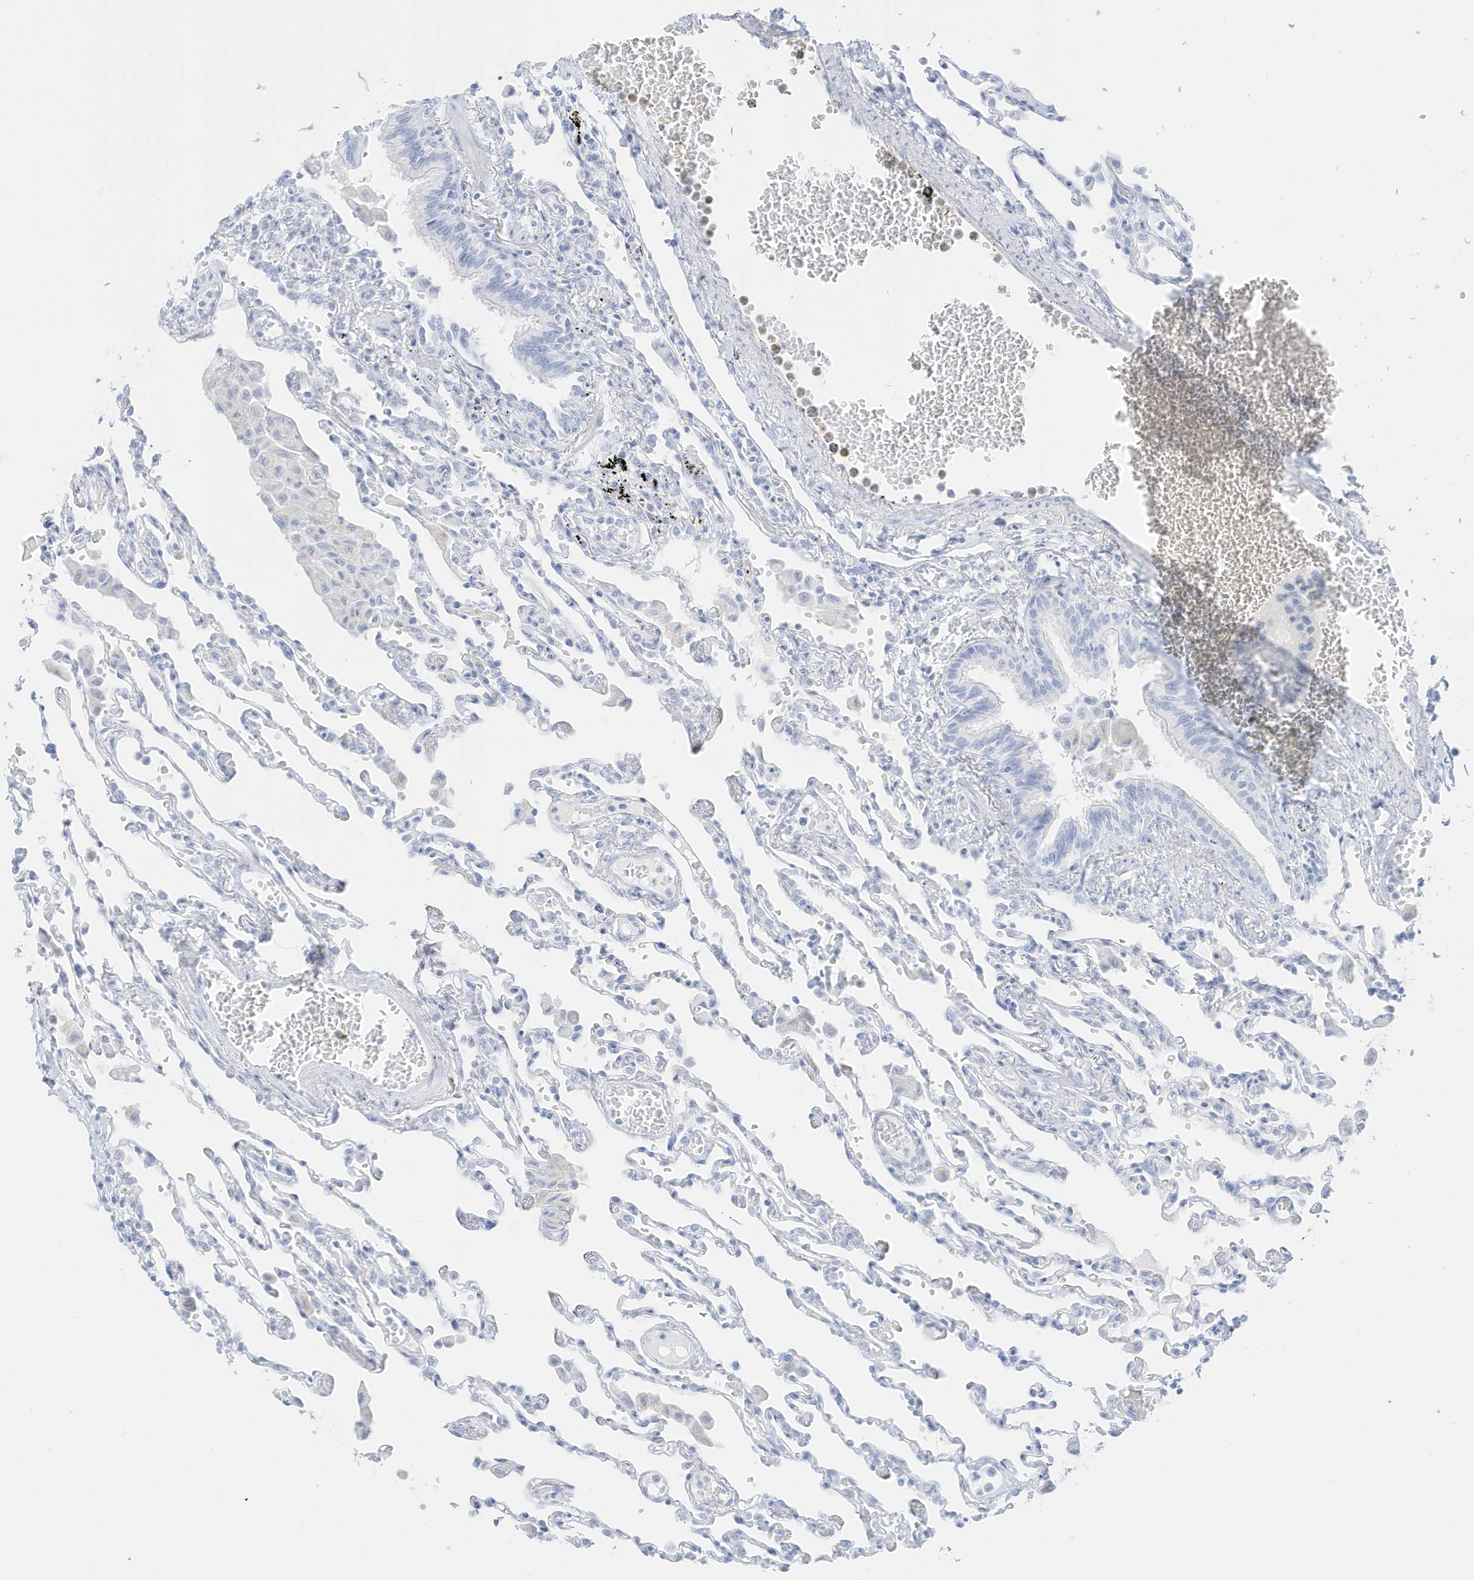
{"staining": {"intensity": "negative", "quantity": "none", "location": "none"}, "tissue": "lung", "cell_type": "Alveolar cells", "image_type": "normal", "snomed": [{"axis": "morphology", "description": "Normal tissue, NOS"}, {"axis": "topography", "description": "Bronchus"}, {"axis": "topography", "description": "Lung"}], "caption": "This is a photomicrograph of IHC staining of unremarkable lung, which shows no positivity in alveolar cells. Brightfield microscopy of immunohistochemistry stained with DAB (3,3'-diaminobenzidine) (brown) and hematoxylin (blue), captured at high magnification.", "gene": "SLC22A13", "patient": {"sex": "female", "age": 49}}